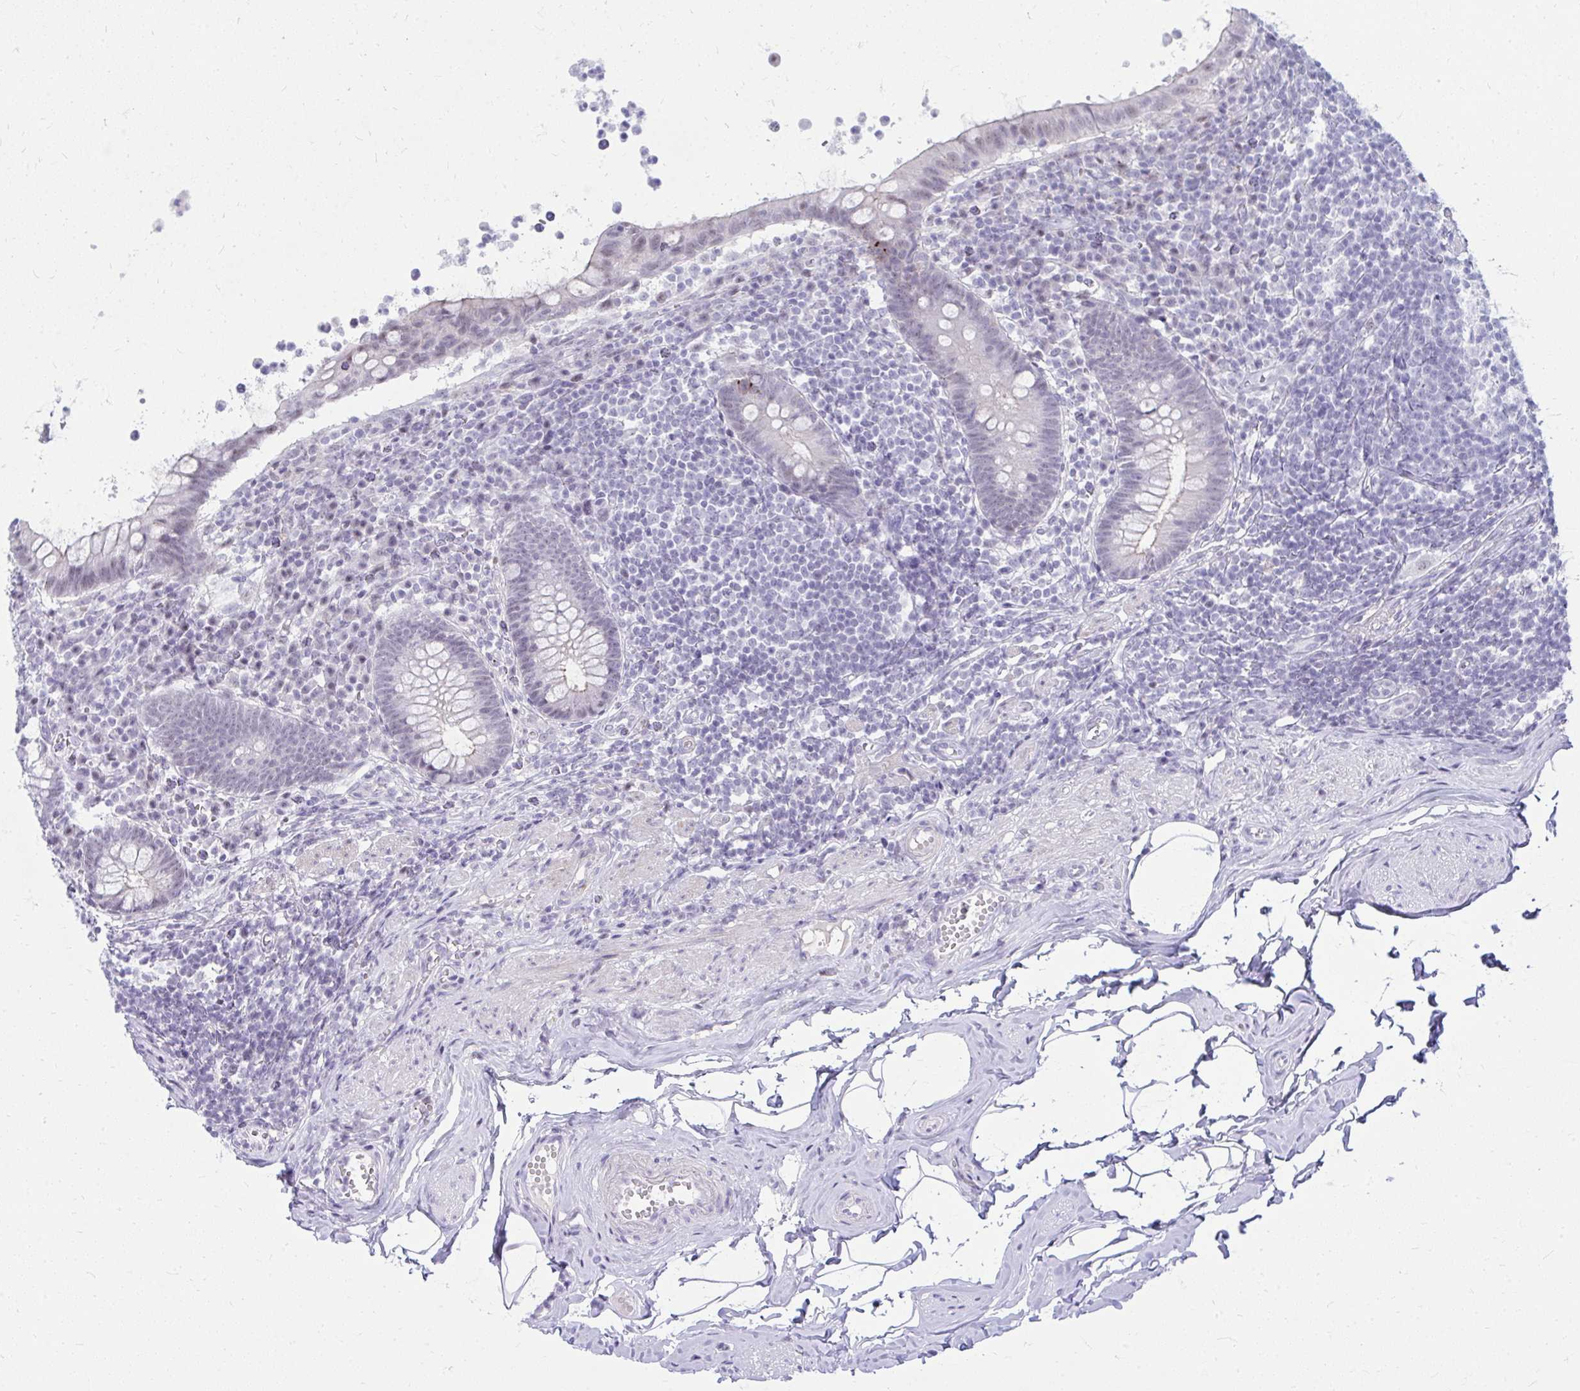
{"staining": {"intensity": "negative", "quantity": "none", "location": "none"}, "tissue": "appendix", "cell_type": "Glandular cells", "image_type": "normal", "snomed": [{"axis": "morphology", "description": "Normal tissue, NOS"}, {"axis": "topography", "description": "Appendix"}], "caption": "DAB immunohistochemical staining of unremarkable human appendix shows no significant staining in glandular cells.", "gene": "OR5F1", "patient": {"sex": "female", "age": 56}}